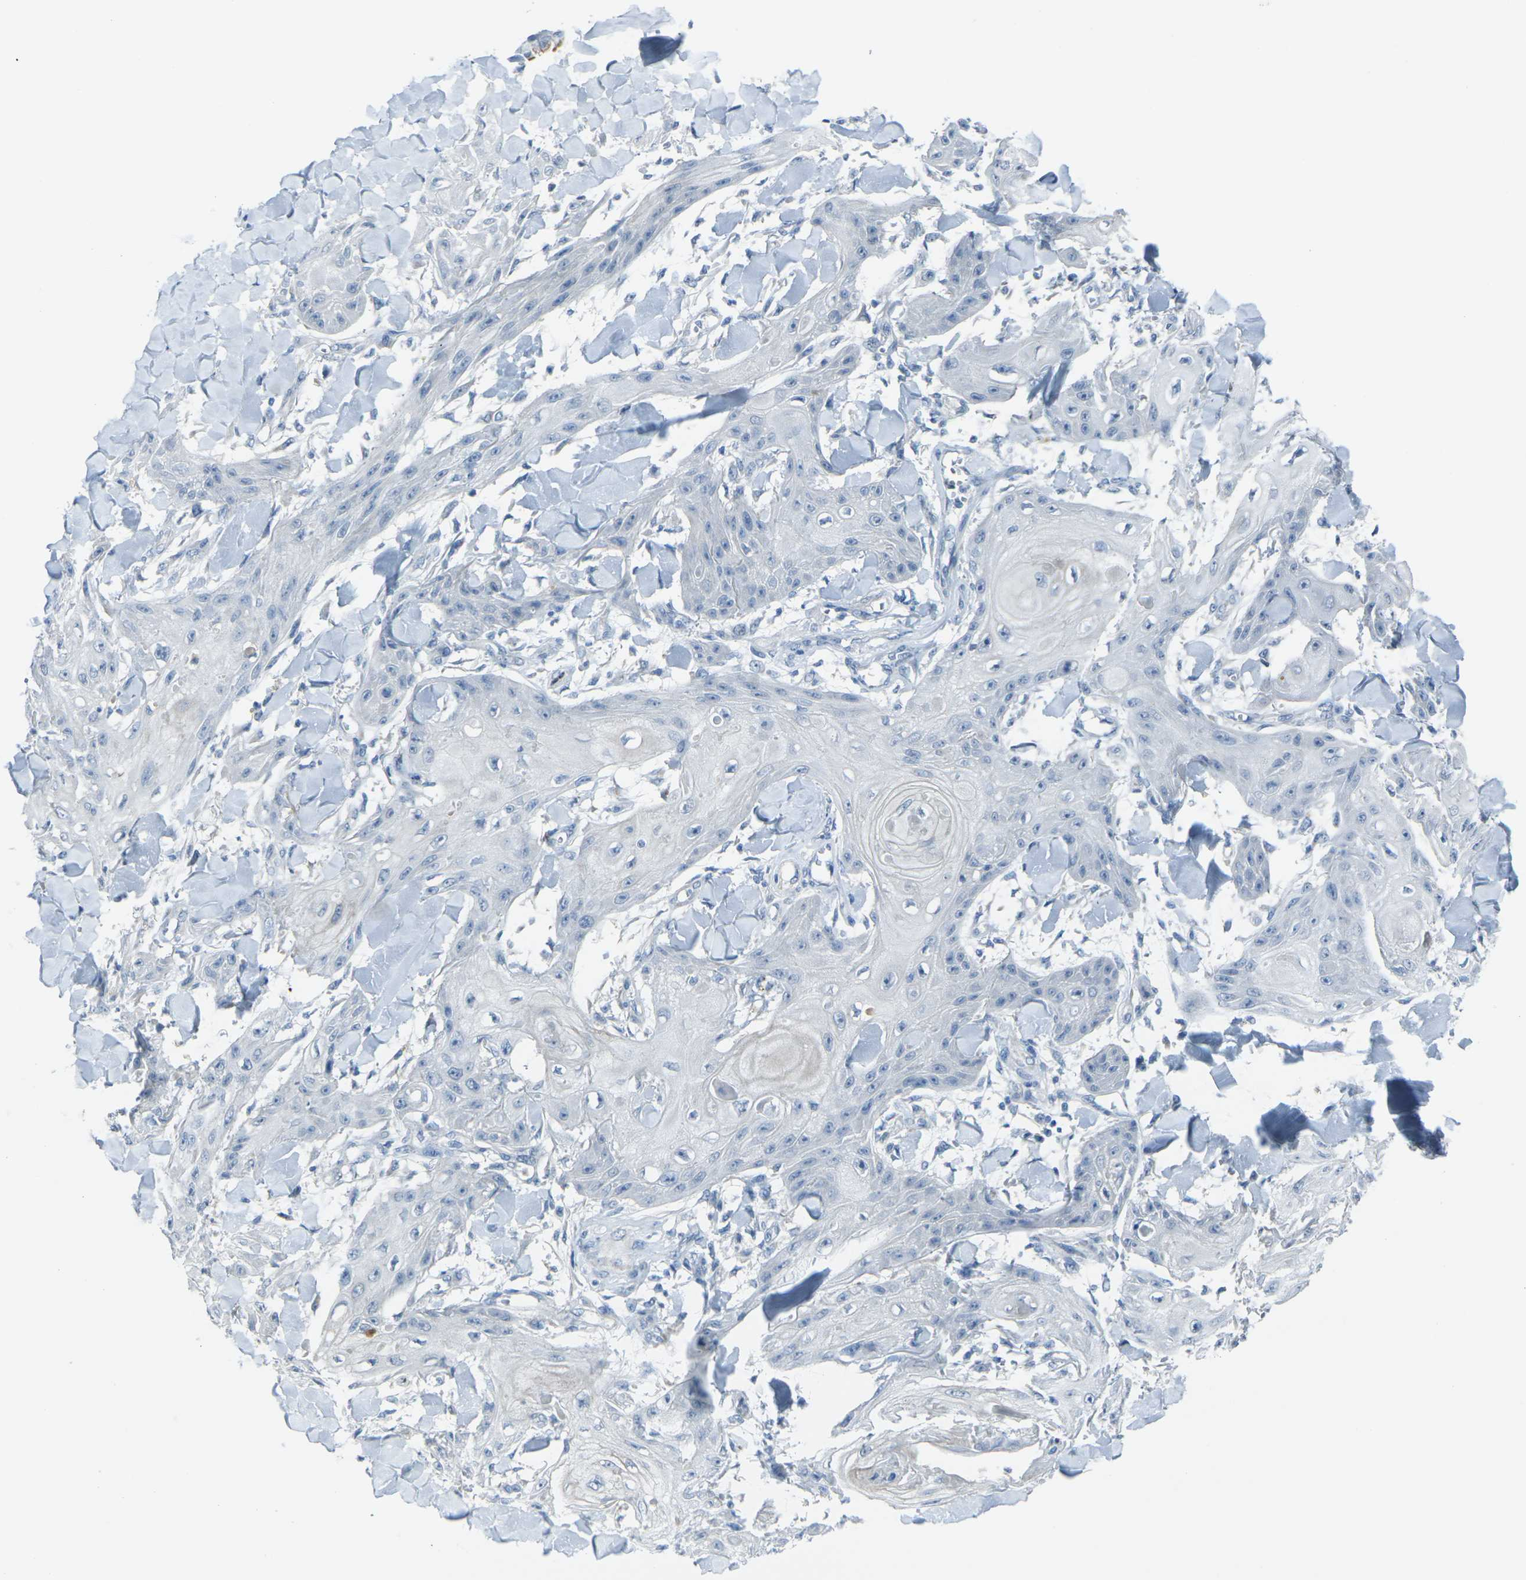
{"staining": {"intensity": "negative", "quantity": "none", "location": "none"}, "tissue": "skin cancer", "cell_type": "Tumor cells", "image_type": "cancer", "snomed": [{"axis": "morphology", "description": "Squamous cell carcinoma, NOS"}, {"axis": "topography", "description": "Skin"}], "caption": "Immunohistochemistry (IHC) image of neoplastic tissue: human skin squamous cell carcinoma stained with DAB exhibits no significant protein expression in tumor cells.", "gene": "ANKRD46", "patient": {"sex": "male", "age": 74}}